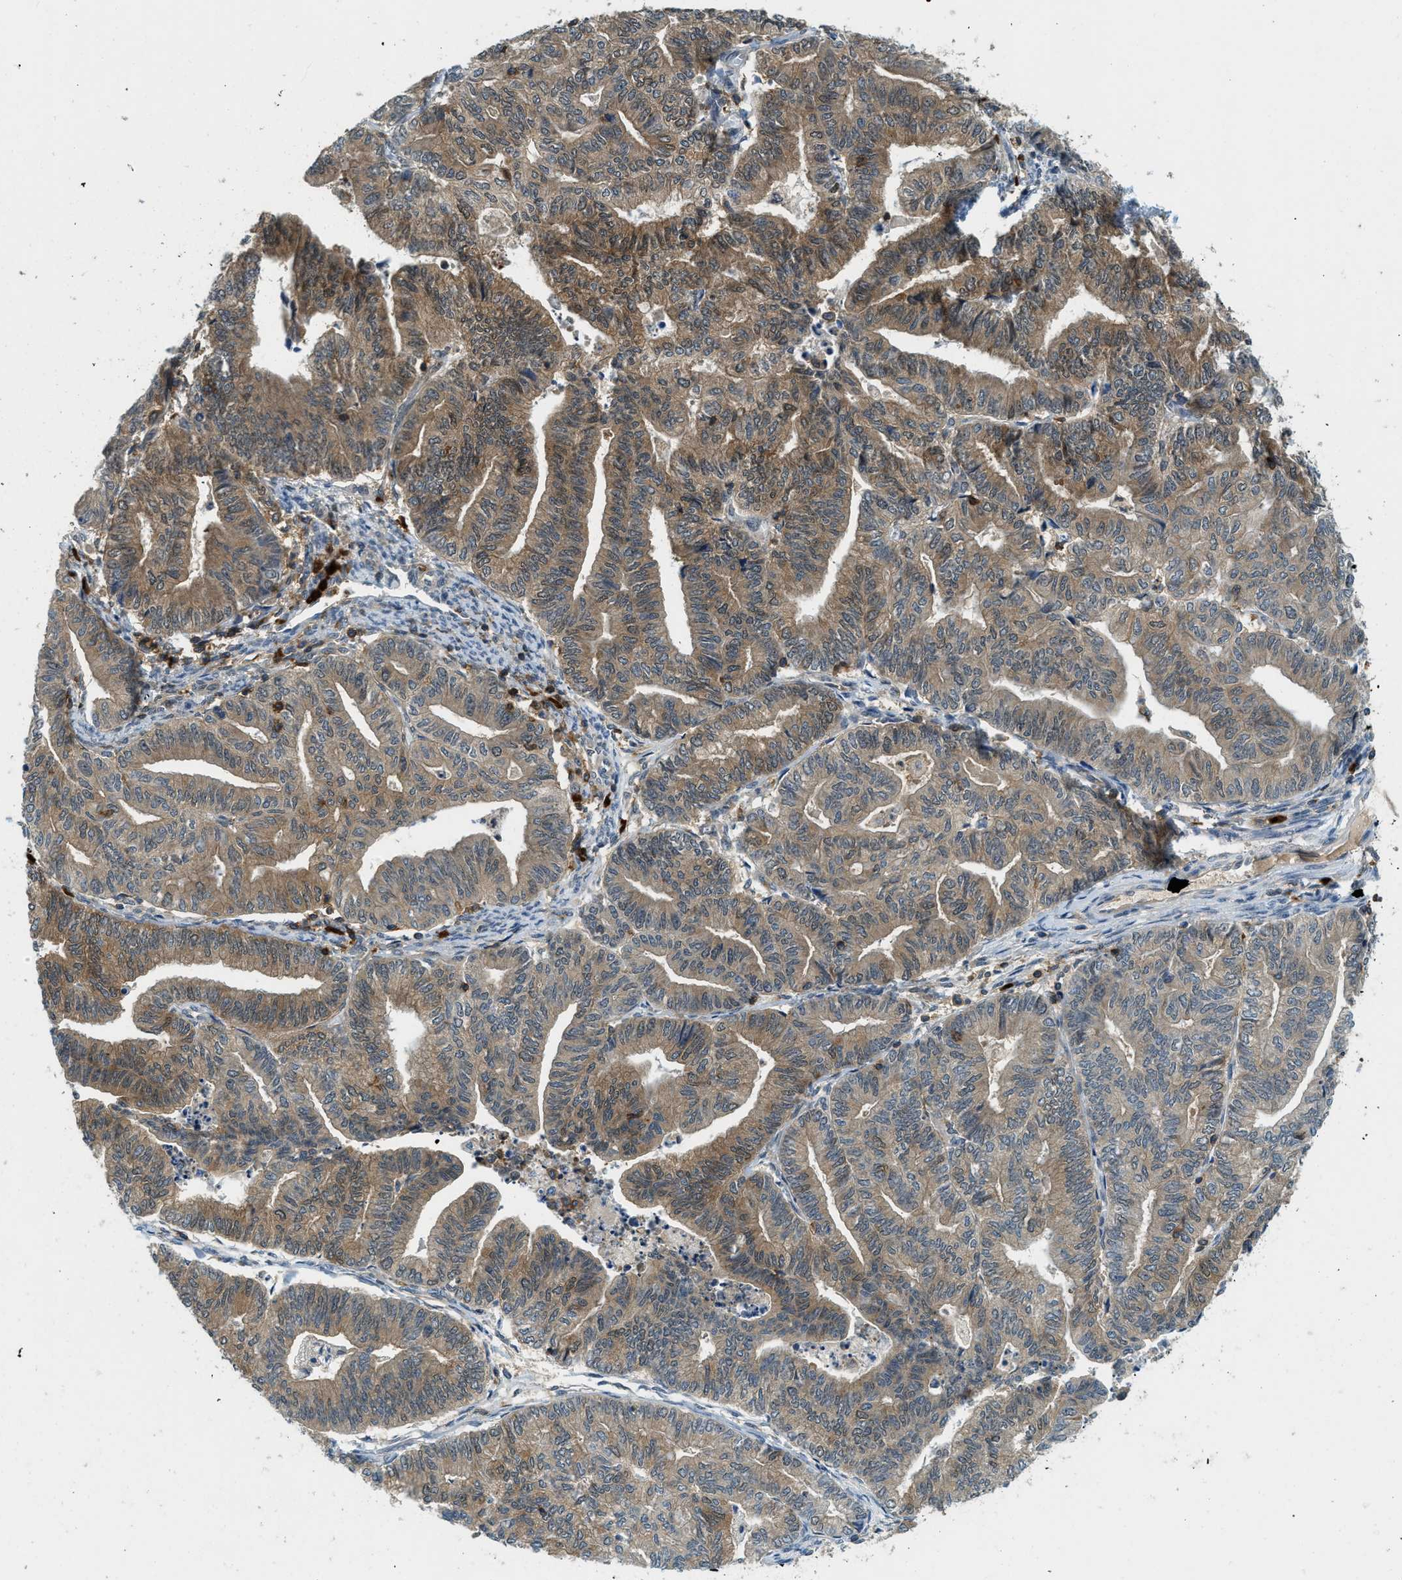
{"staining": {"intensity": "moderate", "quantity": ">75%", "location": "cytoplasmic/membranous,nuclear"}, "tissue": "endometrial cancer", "cell_type": "Tumor cells", "image_type": "cancer", "snomed": [{"axis": "morphology", "description": "Adenocarcinoma, NOS"}, {"axis": "topography", "description": "Endometrium"}], "caption": "Immunohistochemistry (IHC) histopathology image of neoplastic tissue: human adenocarcinoma (endometrial) stained using immunohistochemistry (IHC) demonstrates medium levels of moderate protein expression localized specifically in the cytoplasmic/membranous and nuclear of tumor cells, appearing as a cytoplasmic/membranous and nuclear brown color.", "gene": "GMPPB", "patient": {"sex": "female", "age": 79}}